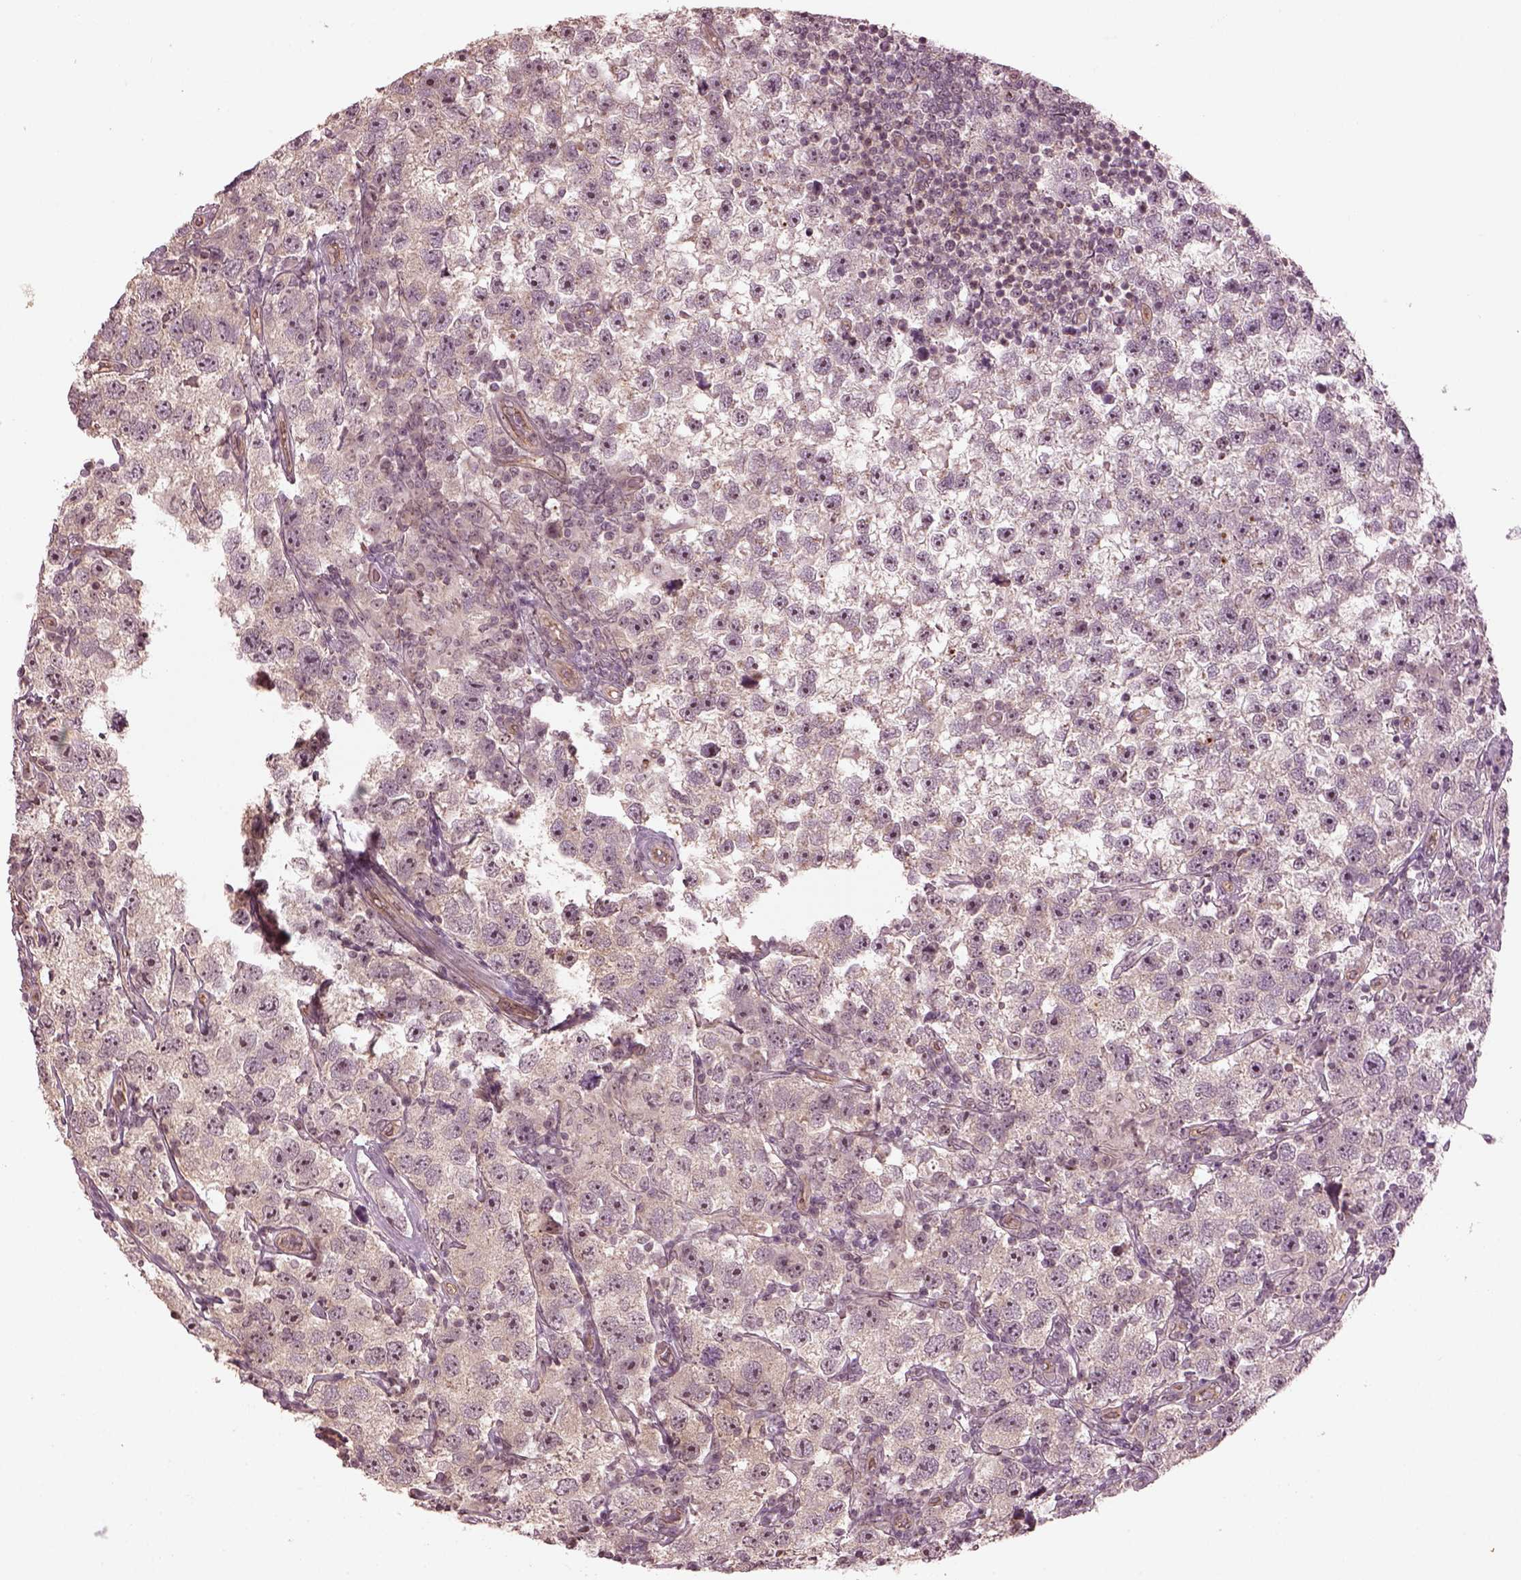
{"staining": {"intensity": "negative", "quantity": "none", "location": "none"}, "tissue": "testis cancer", "cell_type": "Tumor cells", "image_type": "cancer", "snomed": [{"axis": "morphology", "description": "Seminoma, NOS"}, {"axis": "topography", "description": "Testis"}], "caption": "Photomicrograph shows no protein expression in tumor cells of testis cancer tissue. The staining was performed using DAB to visualize the protein expression in brown, while the nuclei were stained in blue with hematoxylin (Magnification: 20x).", "gene": "GNRH1", "patient": {"sex": "male", "age": 26}}